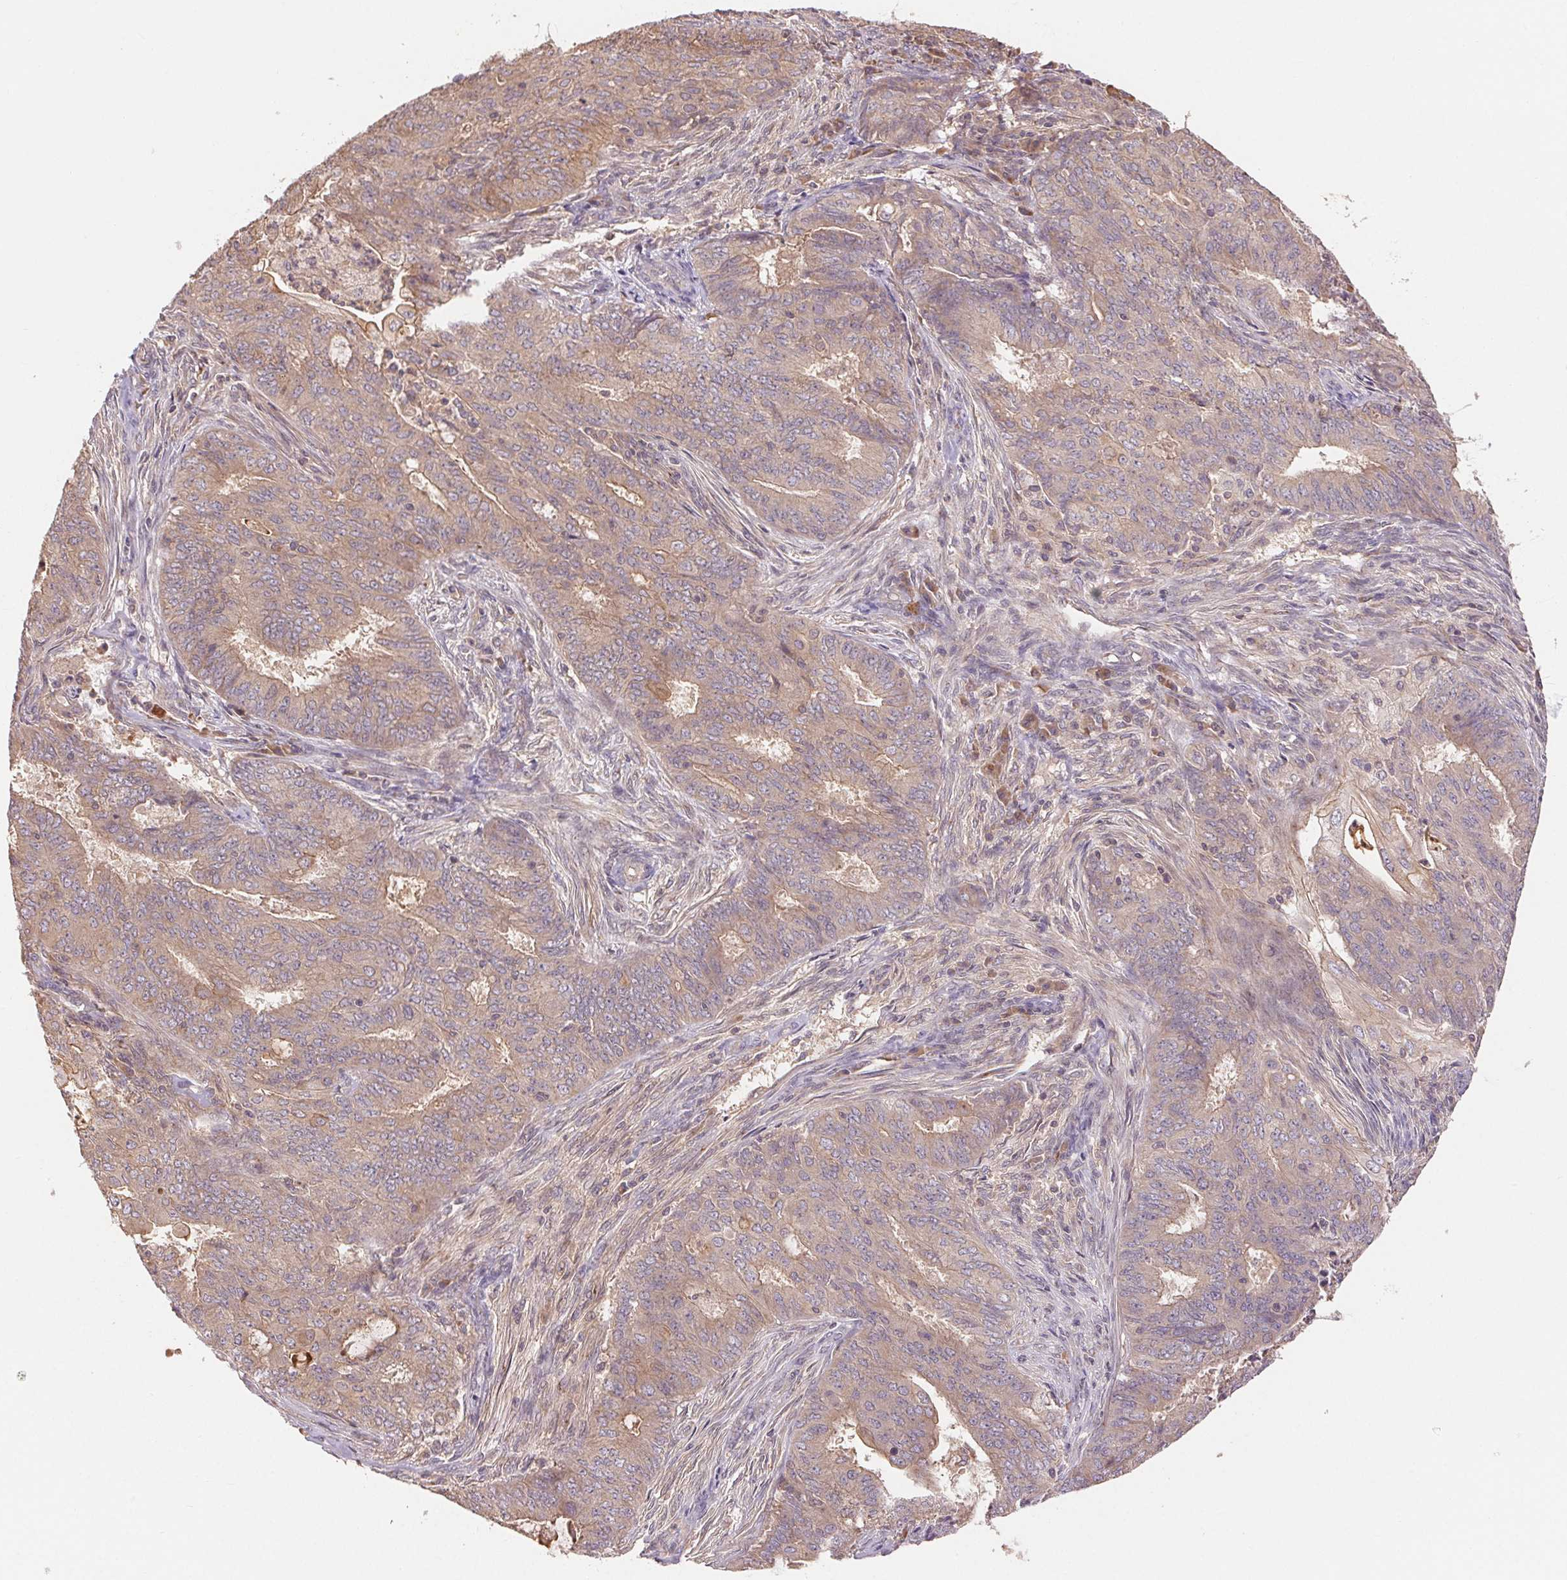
{"staining": {"intensity": "weak", "quantity": "25%-75%", "location": "cytoplasmic/membranous"}, "tissue": "endometrial cancer", "cell_type": "Tumor cells", "image_type": "cancer", "snomed": [{"axis": "morphology", "description": "Adenocarcinoma, NOS"}, {"axis": "topography", "description": "Endometrium"}], "caption": "Tumor cells reveal low levels of weak cytoplasmic/membranous positivity in approximately 25%-75% of cells in endometrial cancer (adenocarcinoma).", "gene": "MAPKAPK2", "patient": {"sex": "female", "age": 62}}